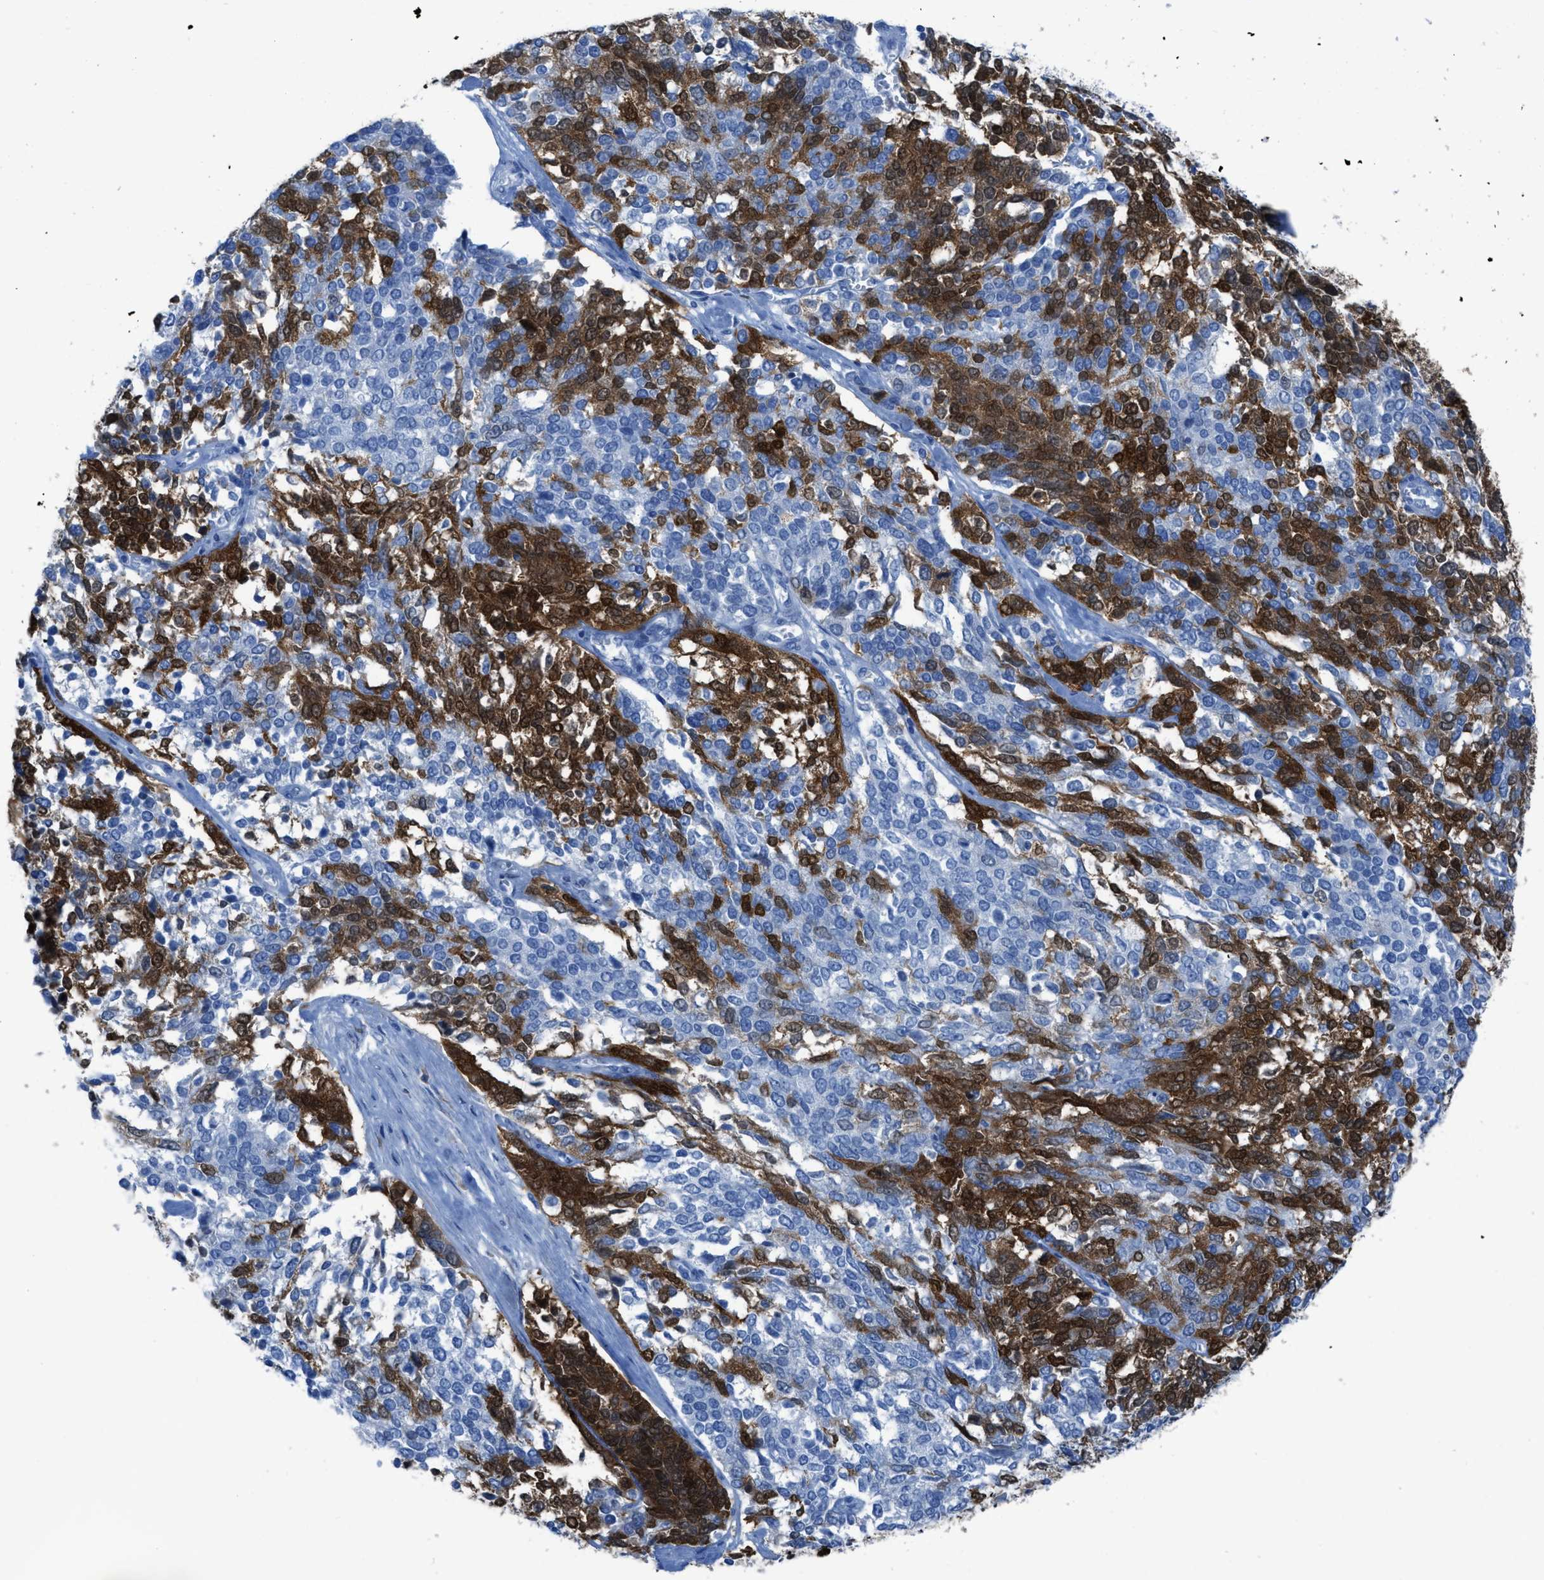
{"staining": {"intensity": "strong", "quantity": "25%-75%", "location": "cytoplasmic/membranous,nuclear"}, "tissue": "ovarian cancer", "cell_type": "Tumor cells", "image_type": "cancer", "snomed": [{"axis": "morphology", "description": "Cystadenocarcinoma, serous, NOS"}, {"axis": "topography", "description": "Ovary"}], "caption": "About 25%-75% of tumor cells in ovarian cancer (serous cystadenocarcinoma) demonstrate strong cytoplasmic/membranous and nuclear protein staining as visualized by brown immunohistochemical staining.", "gene": "CDKN2A", "patient": {"sex": "female", "age": 44}}